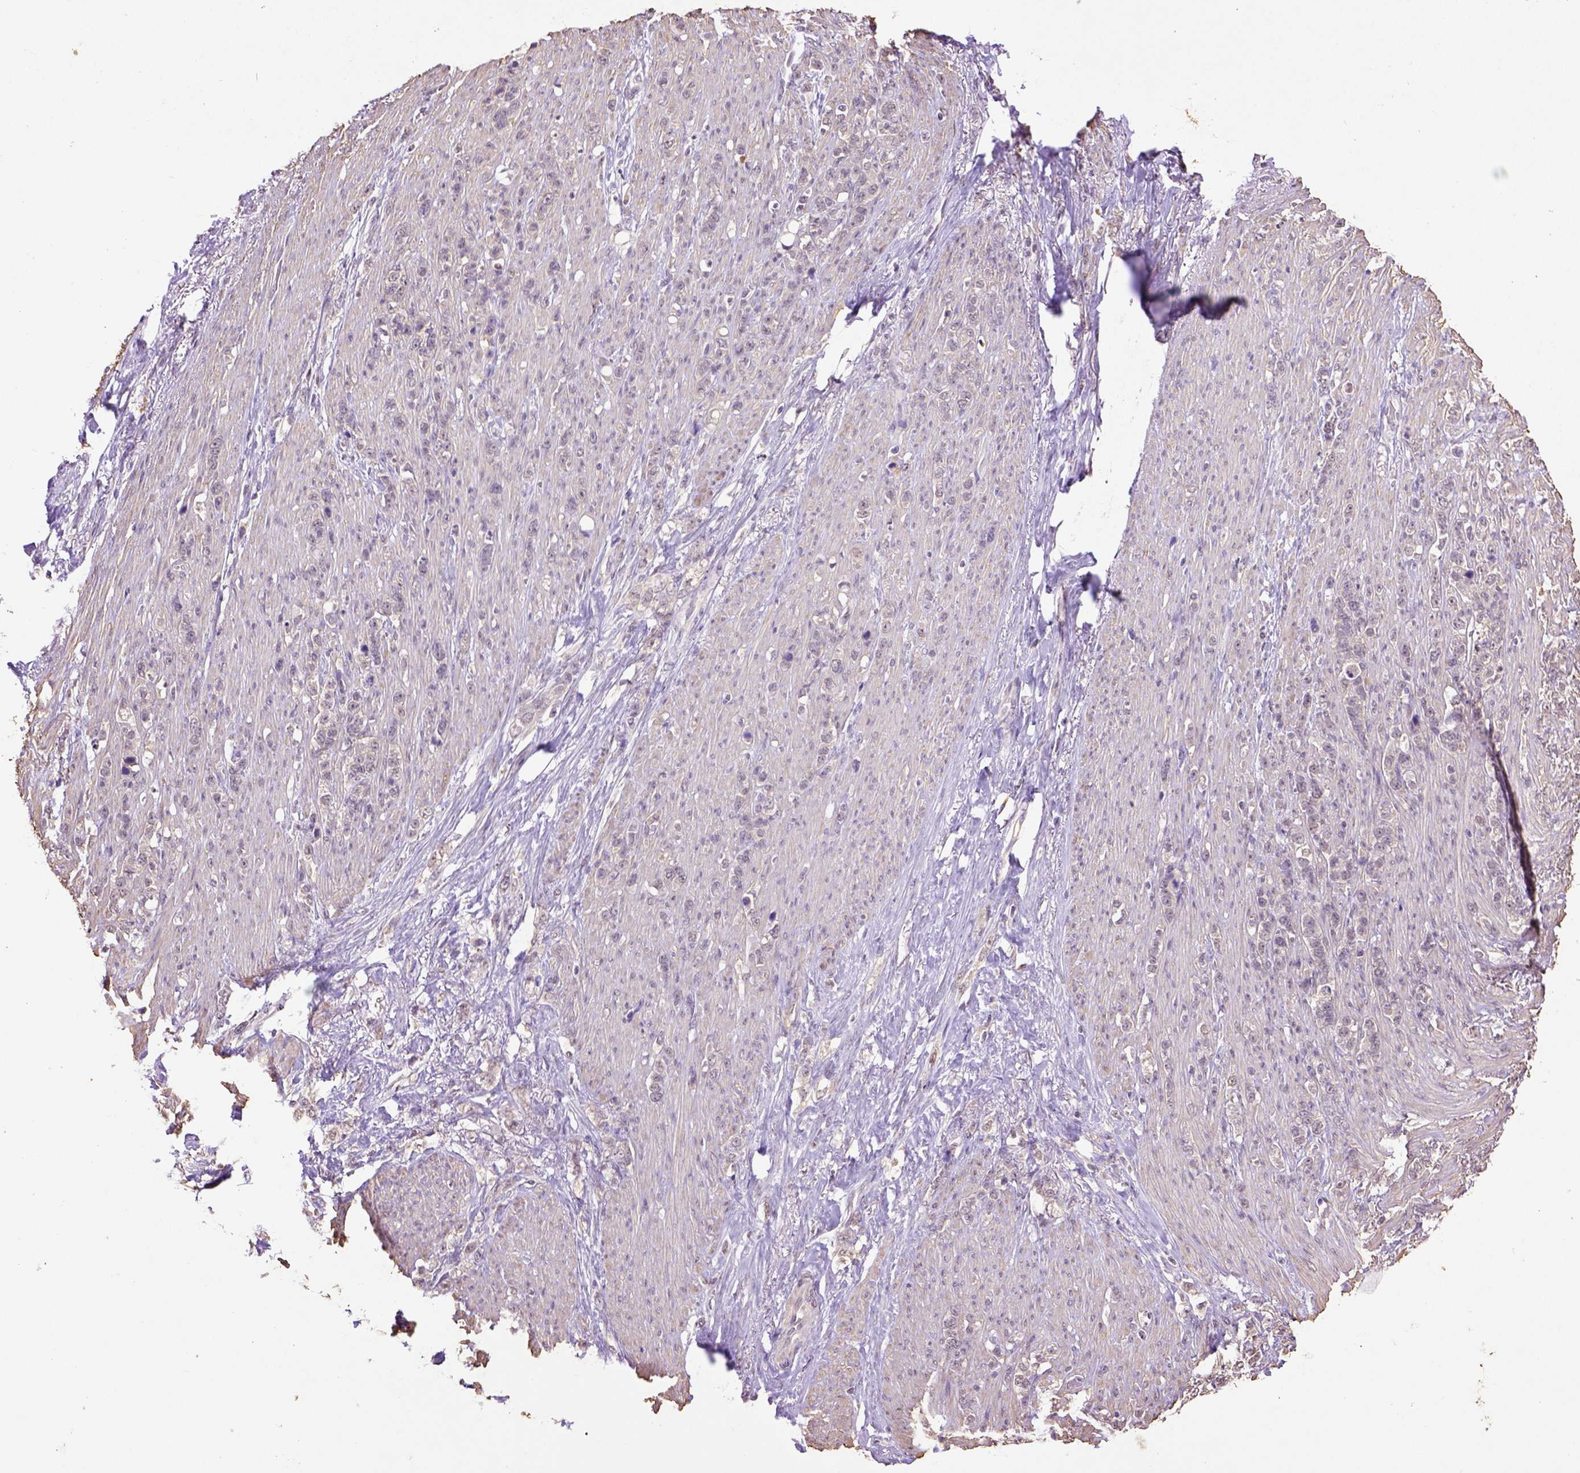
{"staining": {"intensity": "weak", "quantity": "<25%", "location": "cytoplasmic/membranous"}, "tissue": "stomach cancer", "cell_type": "Tumor cells", "image_type": "cancer", "snomed": [{"axis": "morphology", "description": "Adenocarcinoma, NOS"}, {"axis": "topography", "description": "Stomach, lower"}], "caption": "A high-resolution image shows IHC staining of adenocarcinoma (stomach), which displays no significant expression in tumor cells.", "gene": "WDR17", "patient": {"sex": "male", "age": 88}}